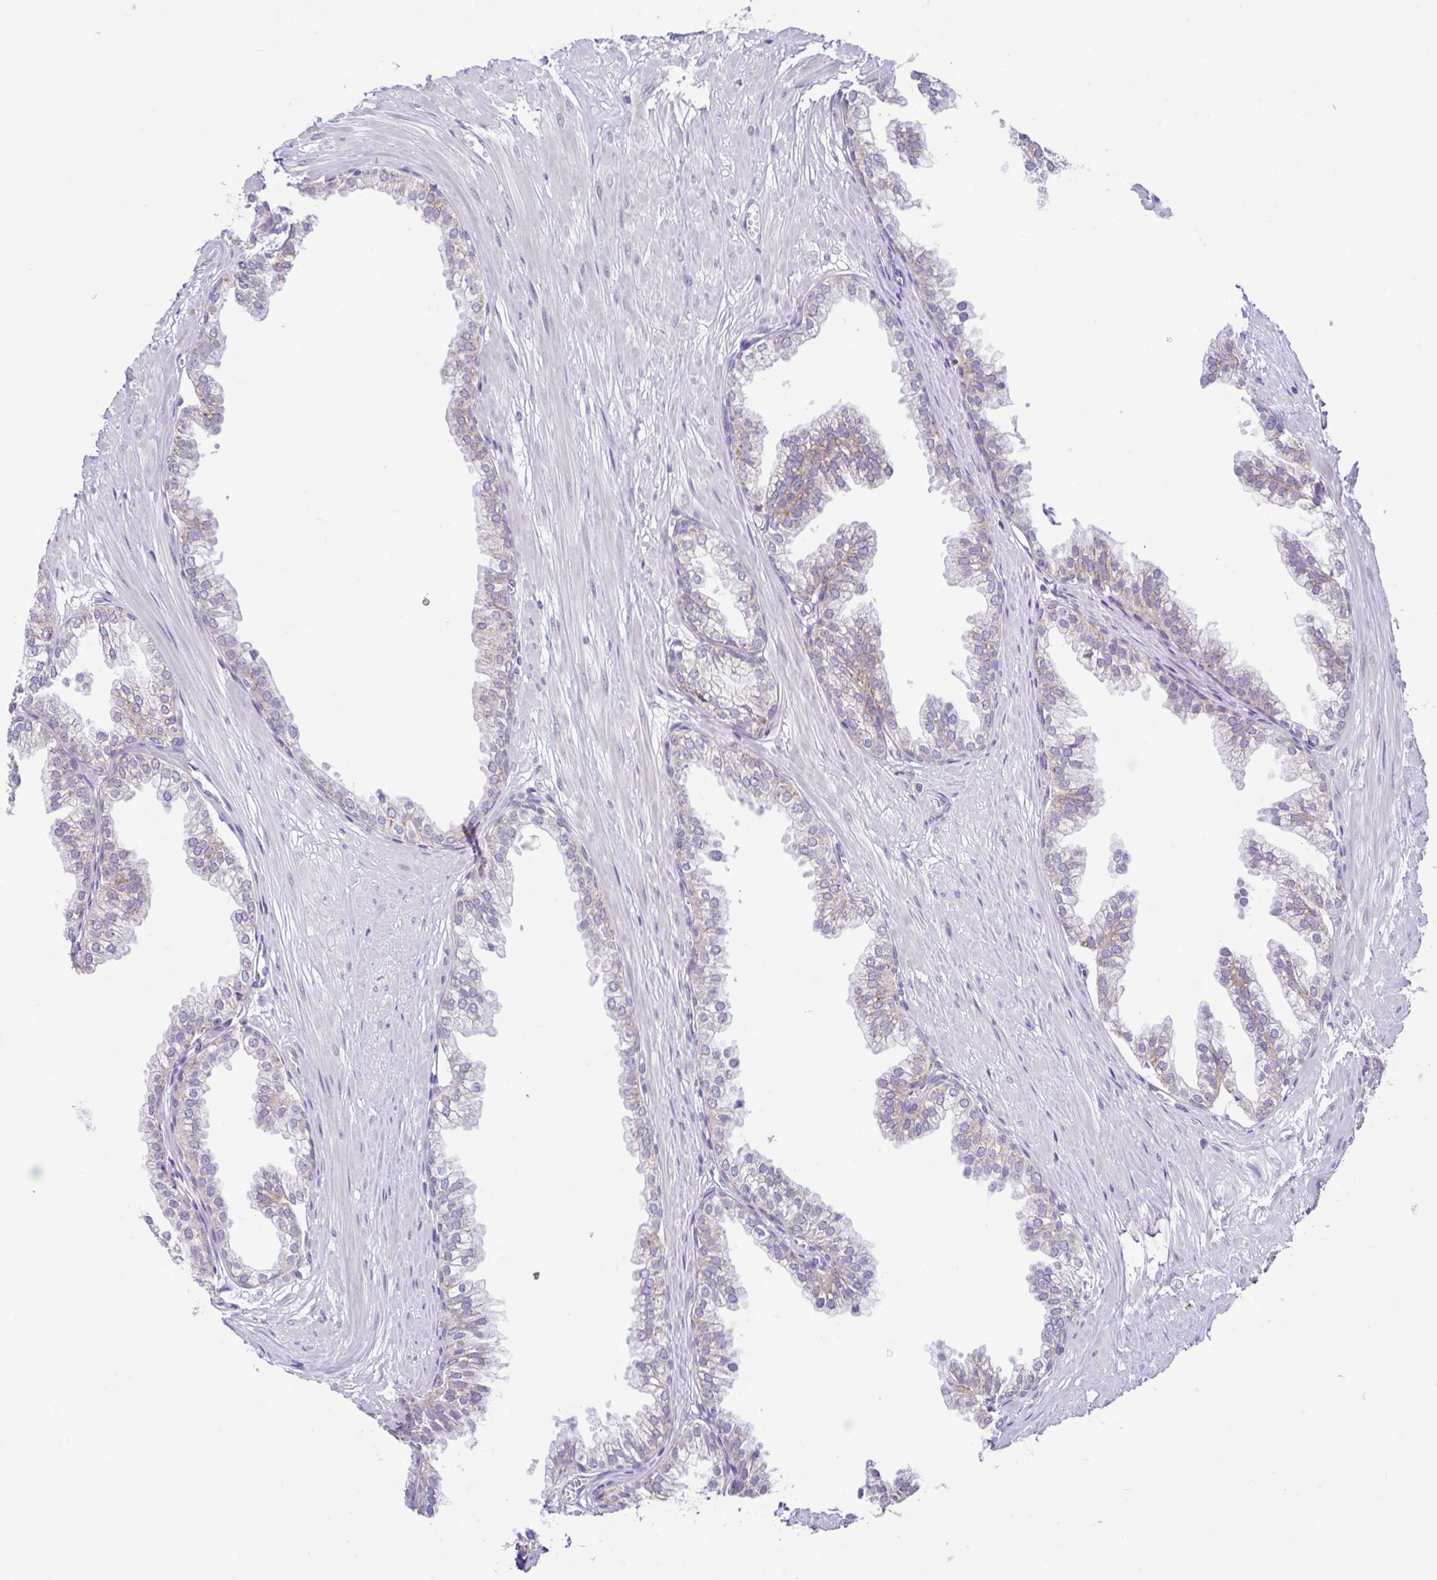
{"staining": {"intensity": "weak", "quantity": "<25%", "location": "cytoplasmic/membranous"}, "tissue": "prostate", "cell_type": "Glandular cells", "image_type": "normal", "snomed": [{"axis": "morphology", "description": "Normal tissue, NOS"}, {"axis": "topography", "description": "Prostate"}, {"axis": "topography", "description": "Peripheral nerve tissue"}], "caption": "This is an immunohistochemistry (IHC) histopathology image of normal human prostate. There is no expression in glandular cells.", "gene": "NDUFS2", "patient": {"sex": "male", "age": 55}}